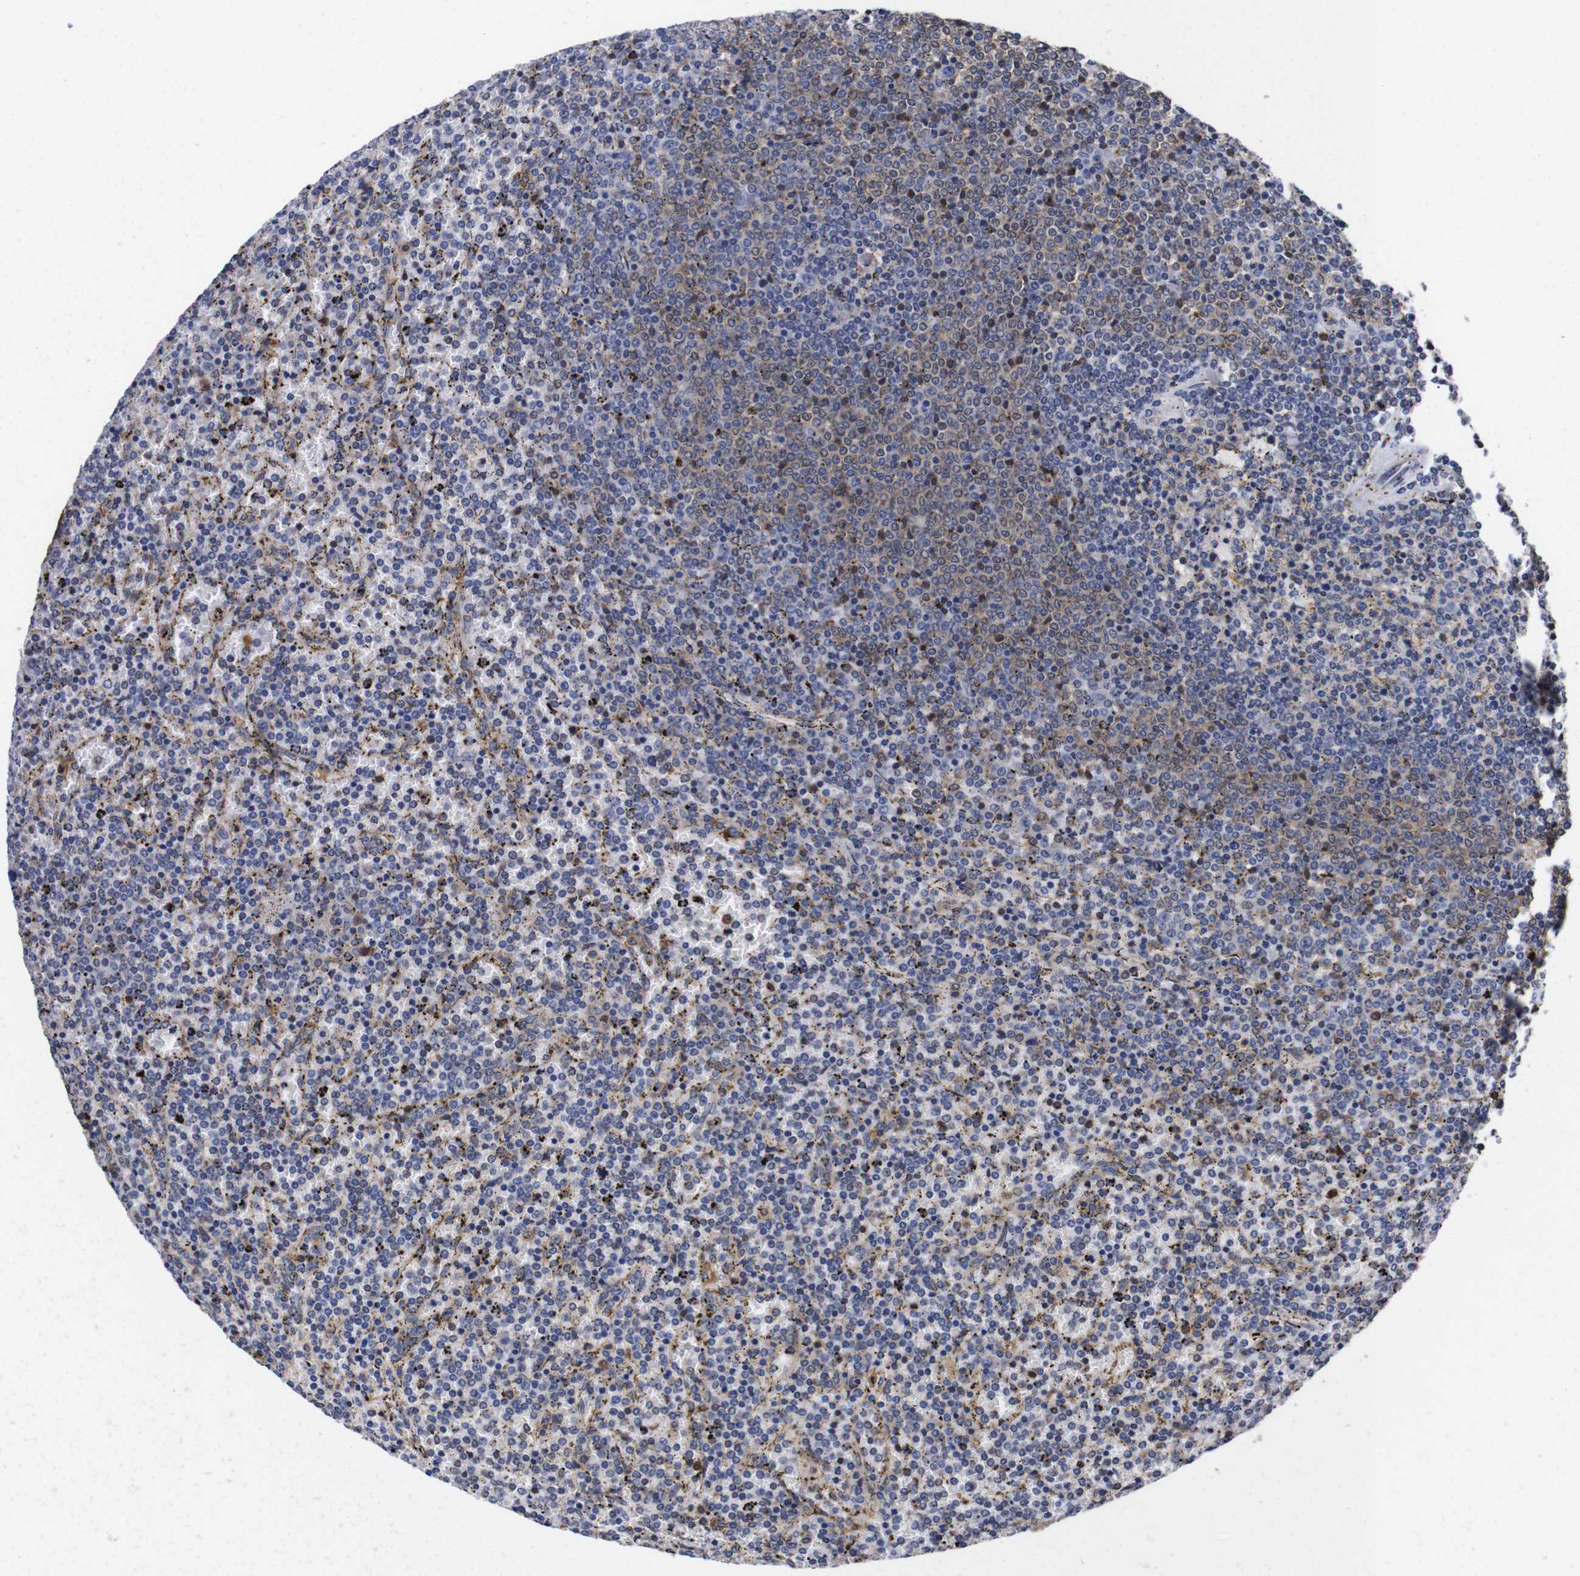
{"staining": {"intensity": "weak", "quantity": "<25%", "location": "cytoplasmic/membranous"}, "tissue": "lymphoma", "cell_type": "Tumor cells", "image_type": "cancer", "snomed": [{"axis": "morphology", "description": "Malignant lymphoma, non-Hodgkin's type, Low grade"}, {"axis": "topography", "description": "Spleen"}], "caption": "Low-grade malignant lymphoma, non-Hodgkin's type stained for a protein using immunohistochemistry shows no staining tumor cells.", "gene": "LRRCC1", "patient": {"sex": "female", "age": 77}}